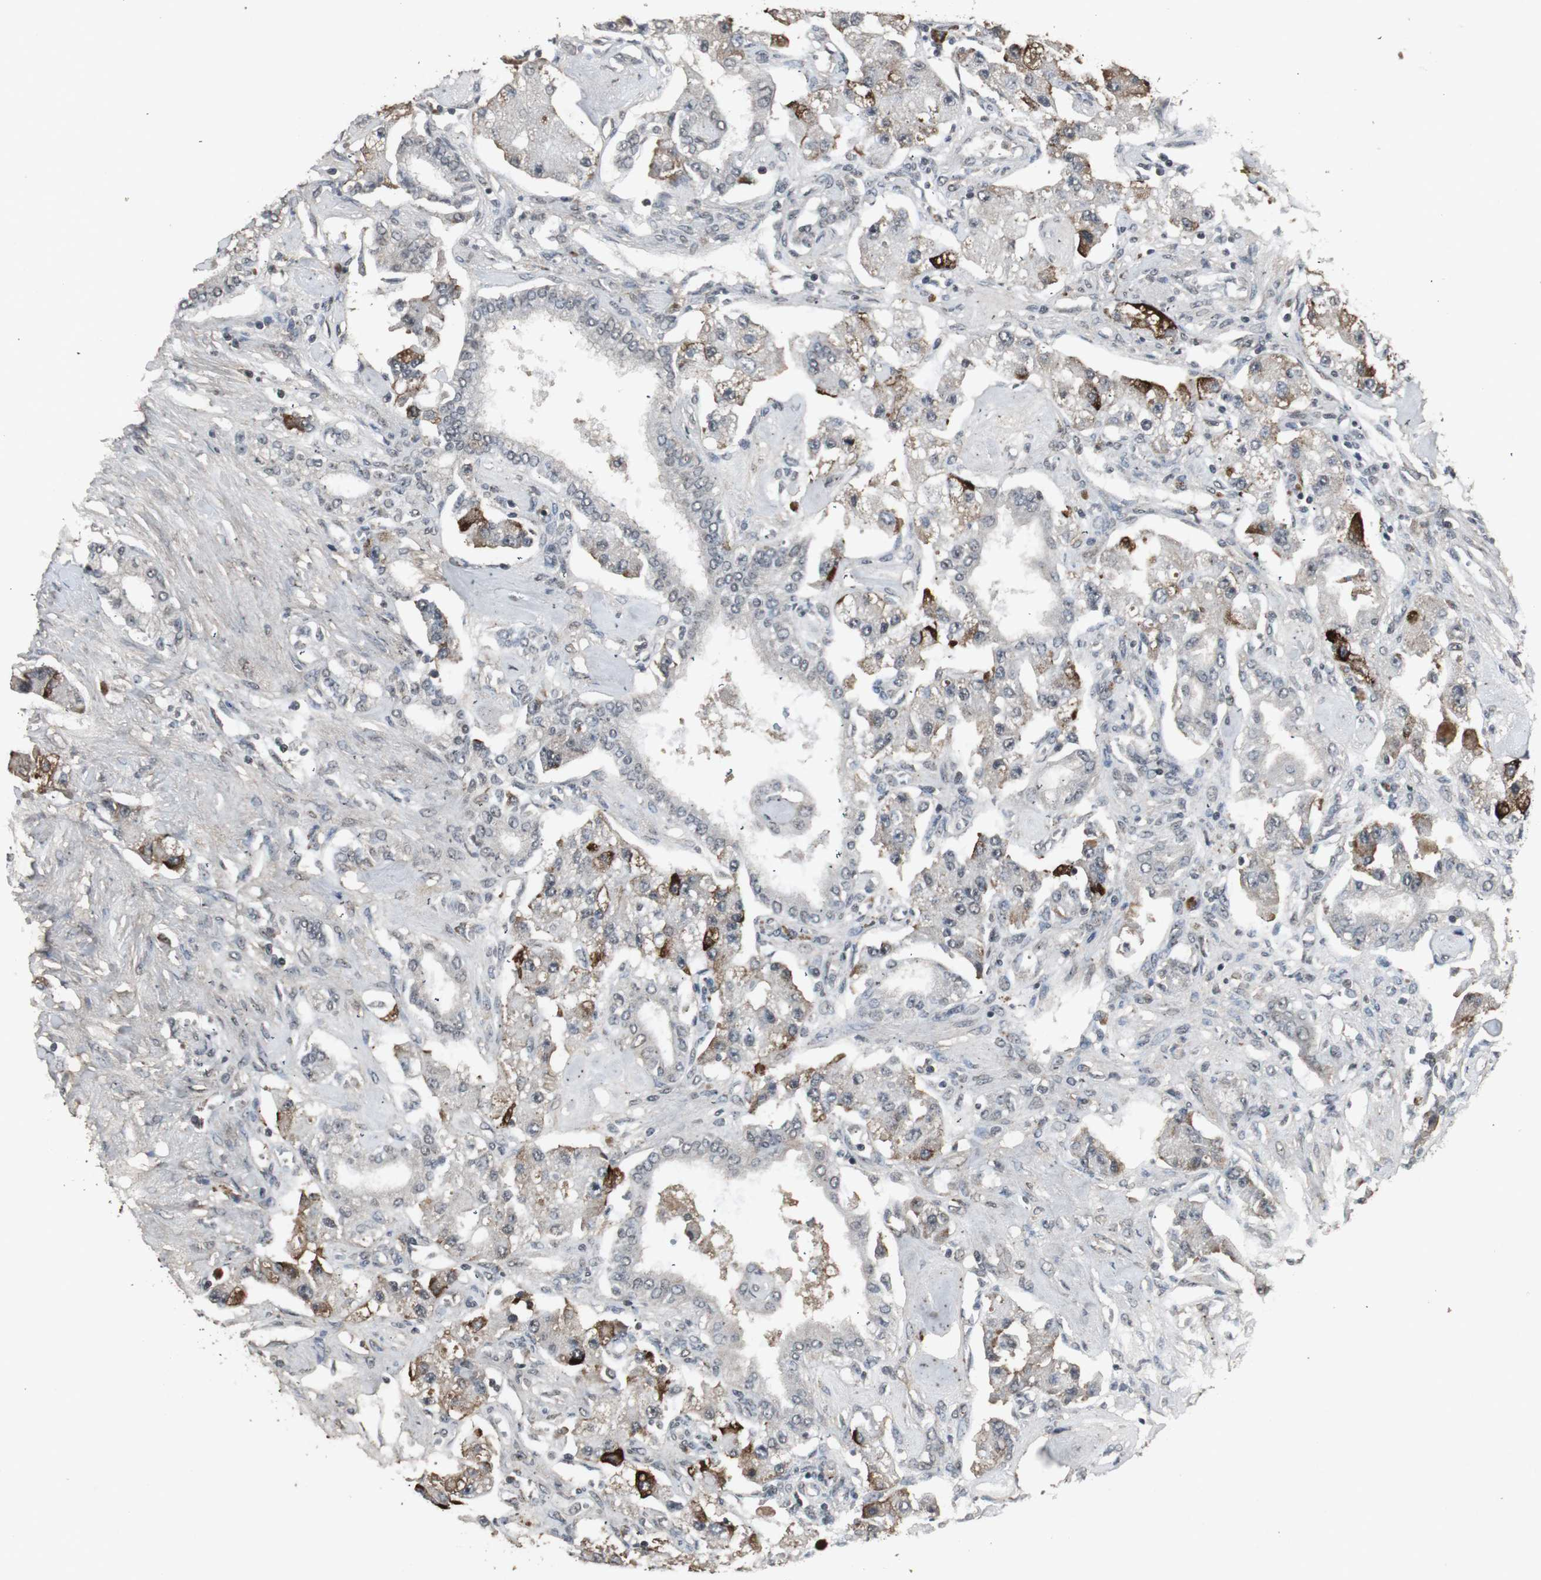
{"staining": {"intensity": "weak", "quantity": "25%-75%", "location": "cytoplasmic/membranous"}, "tissue": "carcinoid", "cell_type": "Tumor cells", "image_type": "cancer", "snomed": [{"axis": "morphology", "description": "Carcinoid, malignant, NOS"}, {"axis": "topography", "description": "Pancreas"}], "caption": "A low amount of weak cytoplasmic/membranous positivity is present in about 25%-75% of tumor cells in carcinoid tissue.", "gene": "EMX1", "patient": {"sex": "male", "age": 41}}